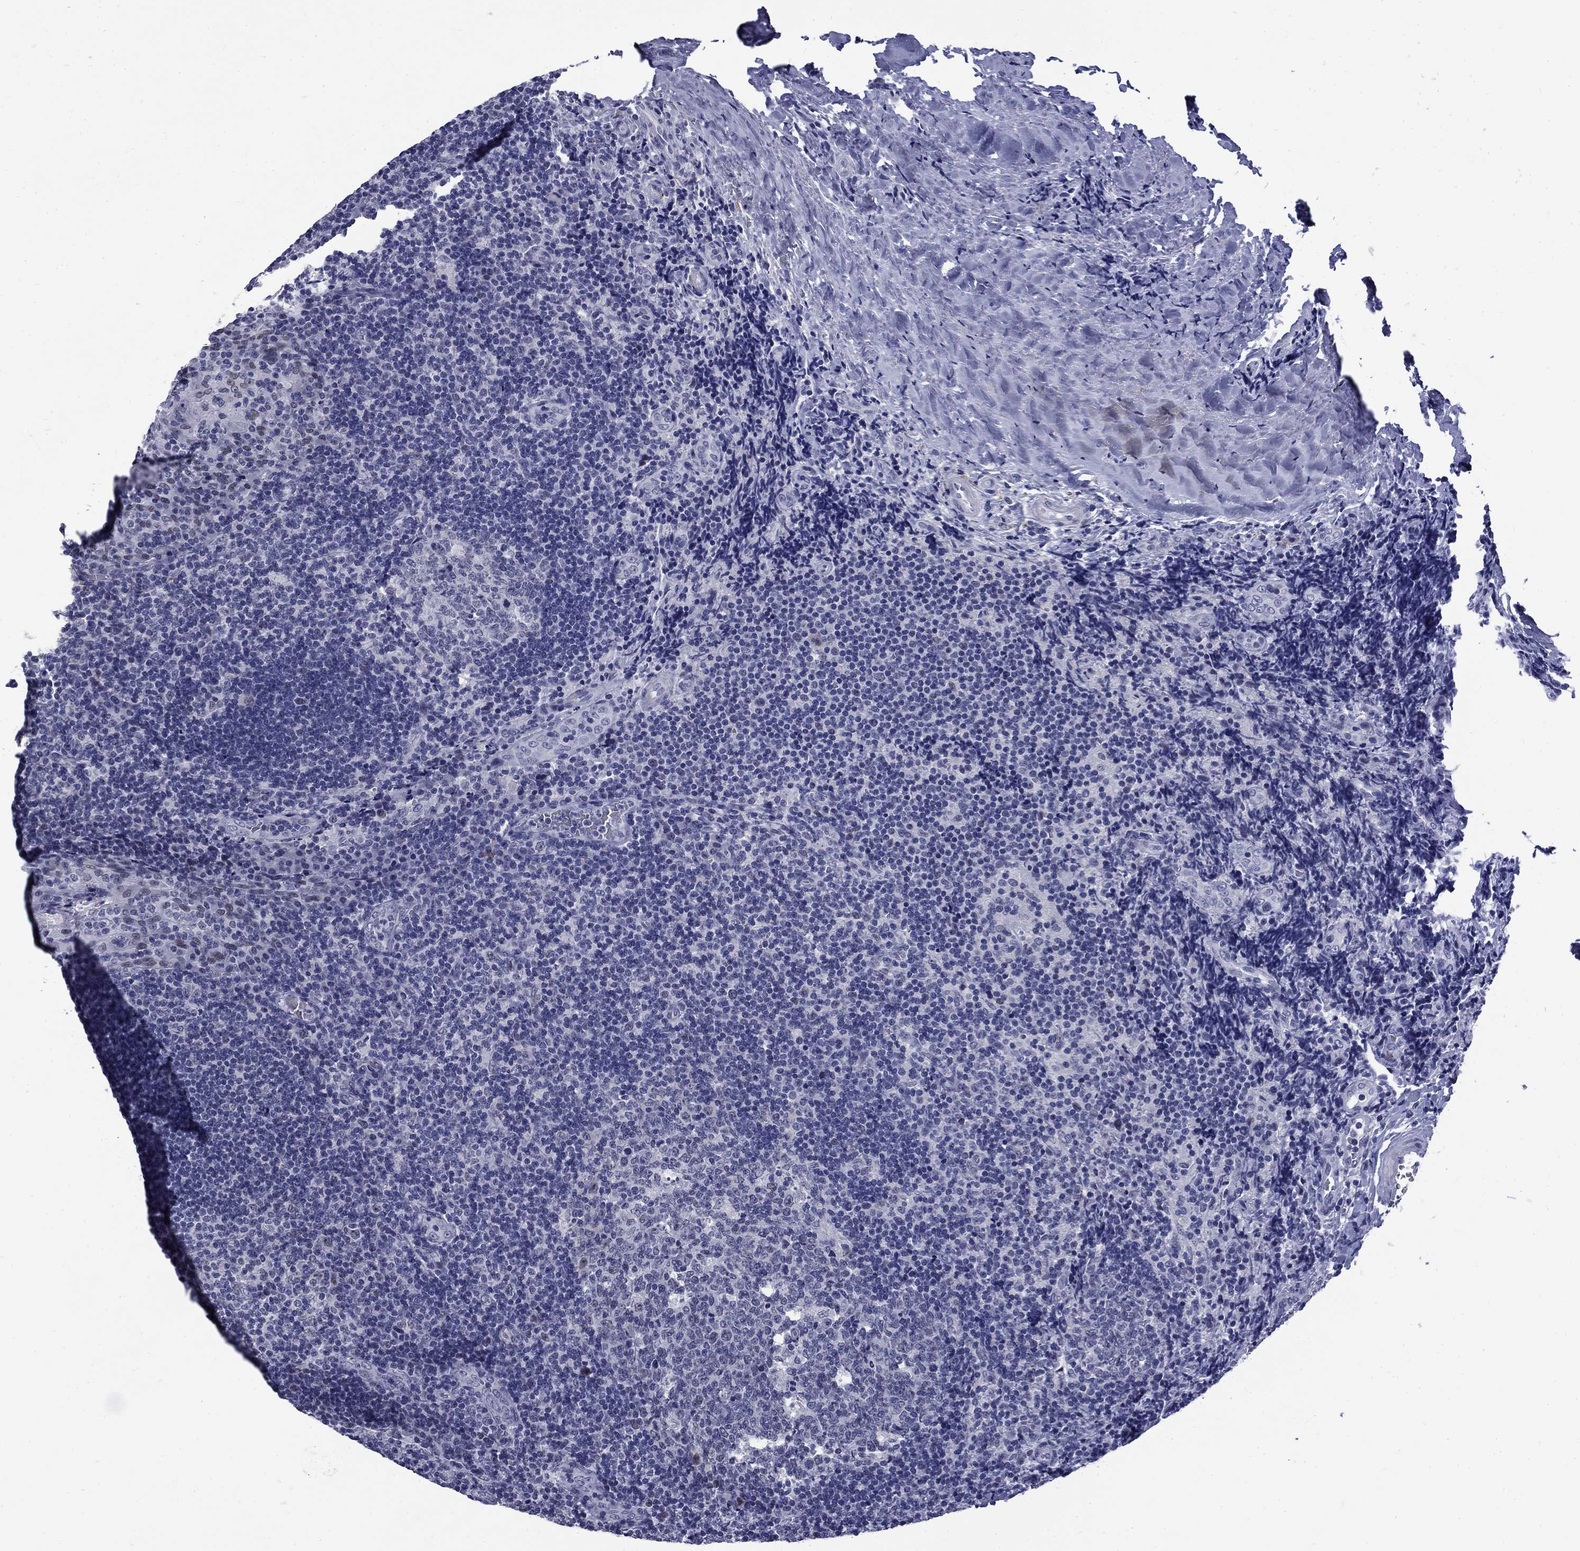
{"staining": {"intensity": "negative", "quantity": "none", "location": "none"}, "tissue": "tonsil", "cell_type": "Germinal center cells", "image_type": "normal", "snomed": [{"axis": "morphology", "description": "Normal tissue, NOS"}, {"axis": "topography", "description": "Tonsil"}], "caption": "An IHC image of unremarkable tonsil is shown. There is no staining in germinal center cells of tonsil. Nuclei are stained in blue.", "gene": "MGARP", "patient": {"sex": "male", "age": 17}}